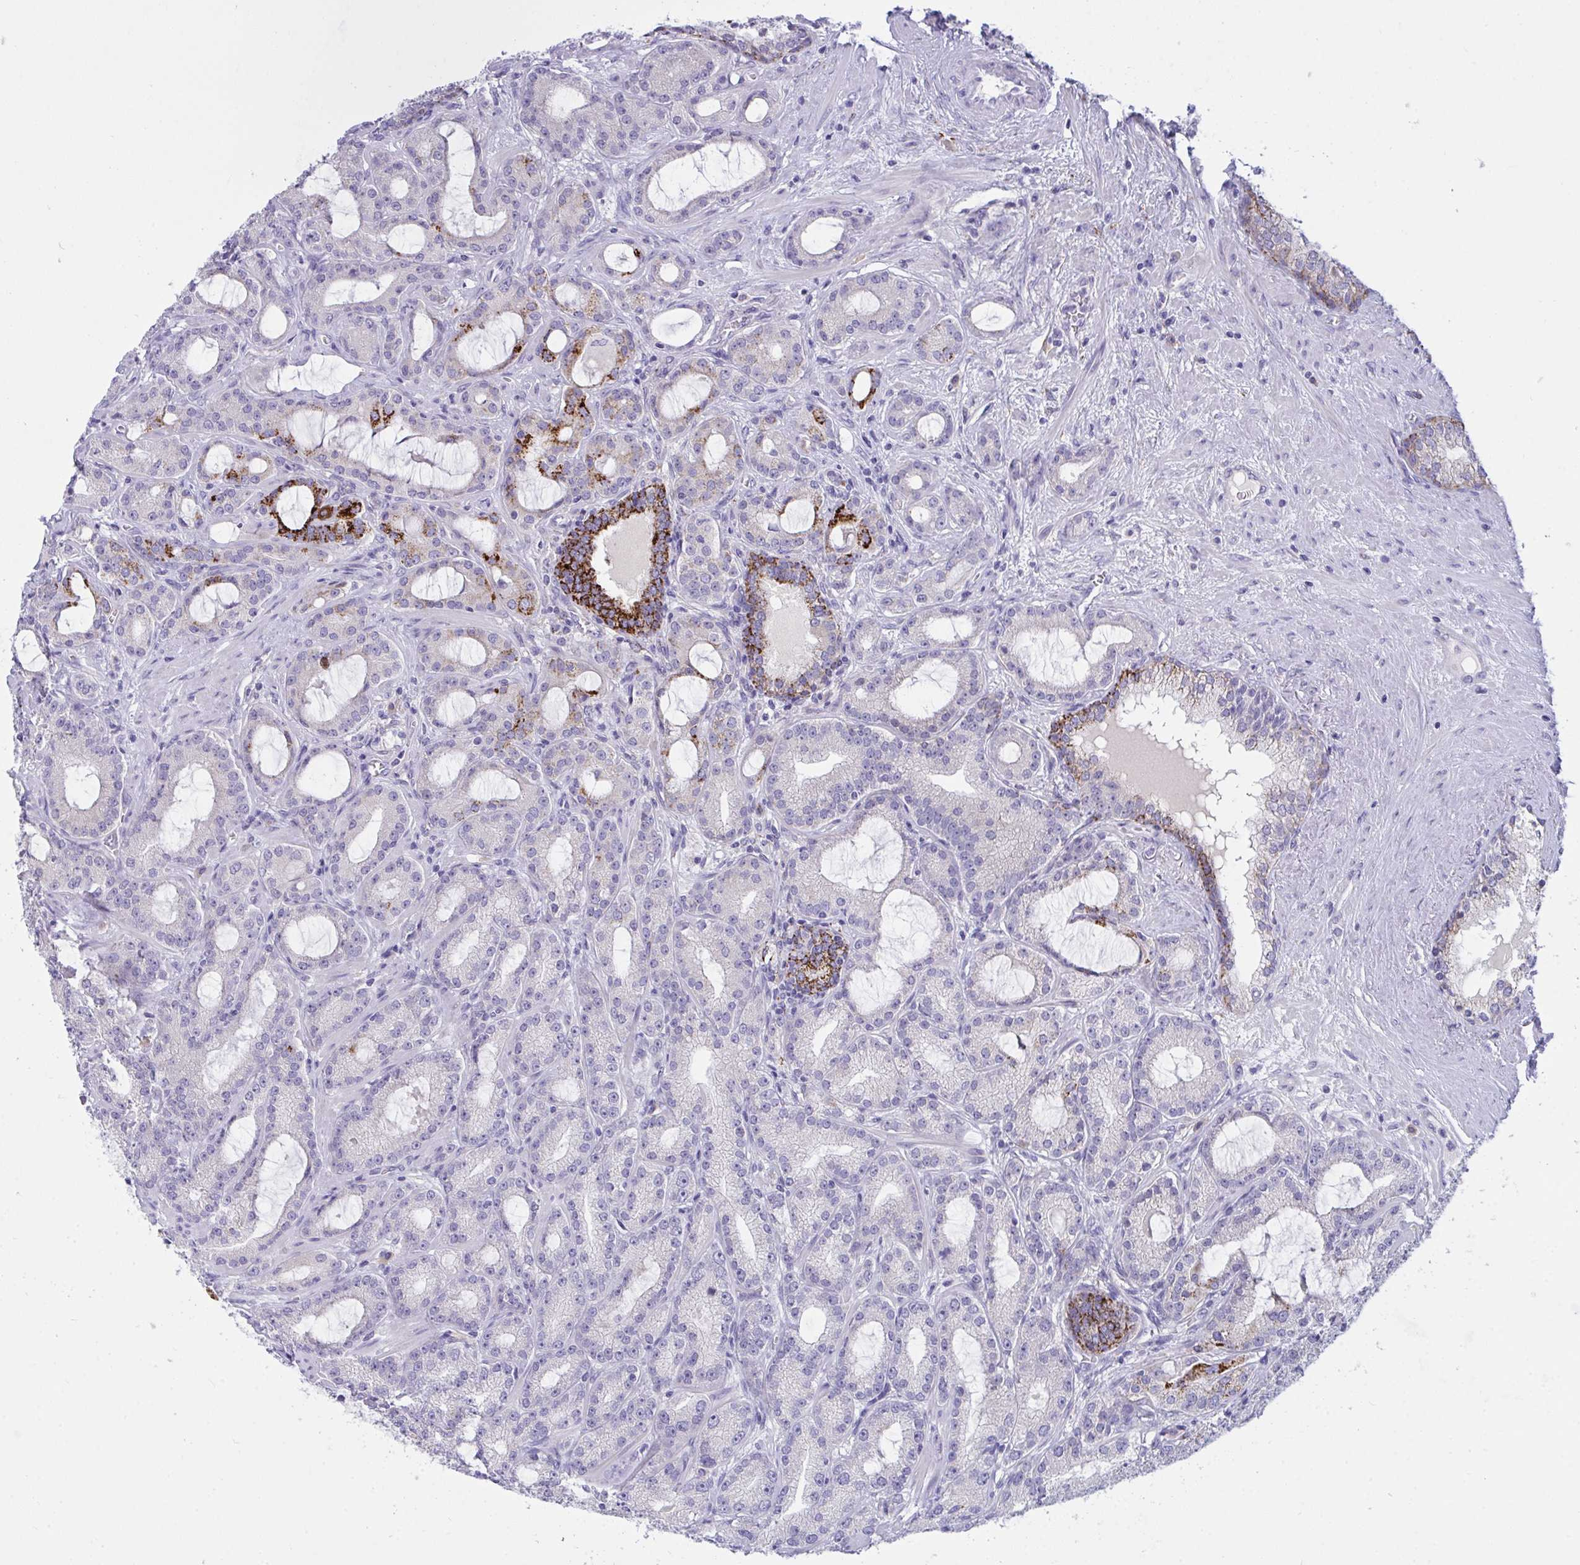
{"staining": {"intensity": "strong", "quantity": "<25%", "location": "cytoplasmic/membranous"}, "tissue": "prostate cancer", "cell_type": "Tumor cells", "image_type": "cancer", "snomed": [{"axis": "morphology", "description": "Adenocarcinoma, High grade"}, {"axis": "topography", "description": "Prostate"}], "caption": "The histopathology image shows a brown stain indicating the presence of a protein in the cytoplasmic/membranous of tumor cells in prostate cancer (high-grade adenocarcinoma).", "gene": "SEMA6B", "patient": {"sex": "male", "age": 65}}